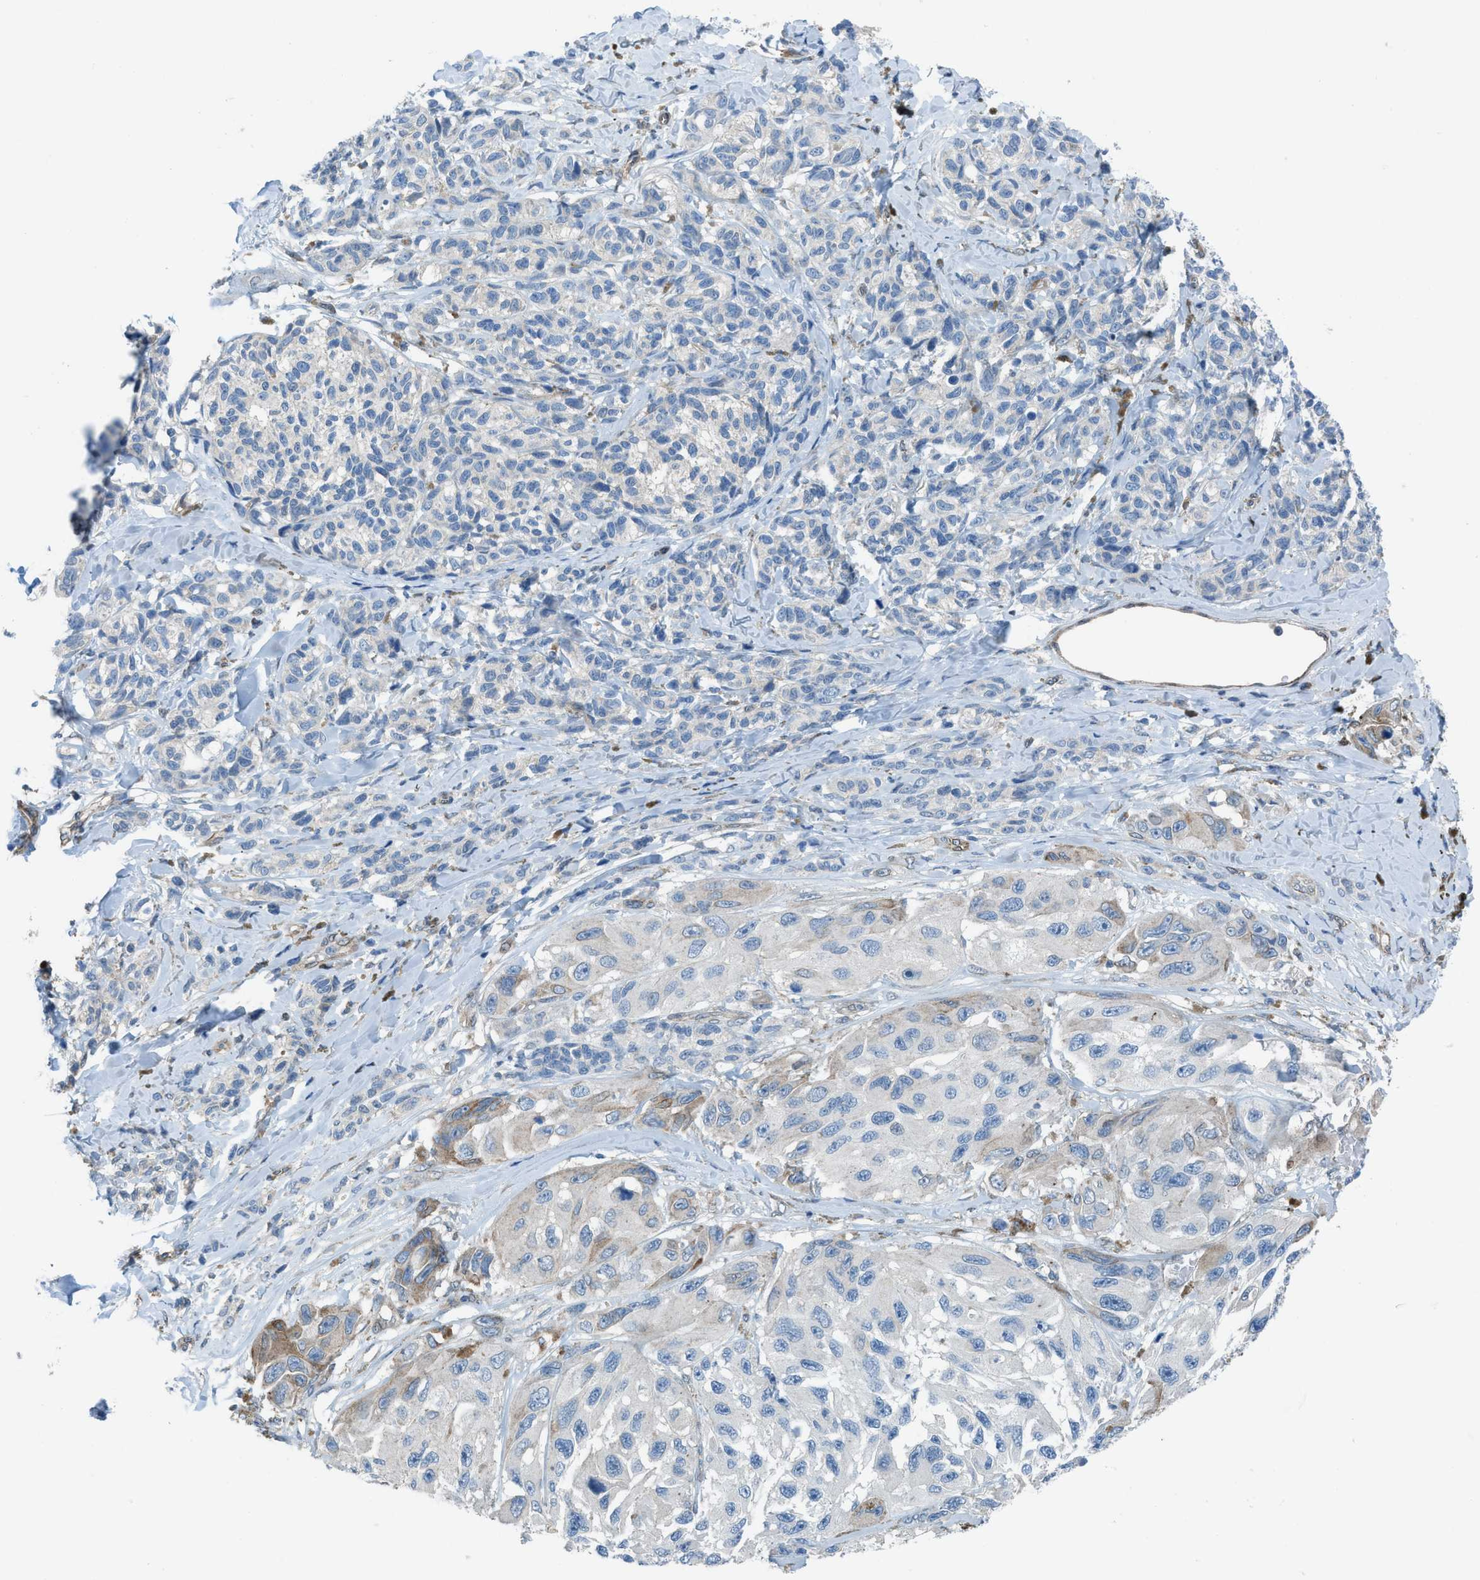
{"staining": {"intensity": "negative", "quantity": "none", "location": "none"}, "tissue": "melanoma", "cell_type": "Tumor cells", "image_type": "cancer", "snomed": [{"axis": "morphology", "description": "Malignant melanoma, NOS"}, {"axis": "topography", "description": "Skin"}], "caption": "This histopathology image is of melanoma stained with immunohistochemistry to label a protein in brown with the nuclei are counter-stained blue. There is no expression in tumor cells.", "gene": "PRKN", "patient": {"sex": "female", "age": 73}}